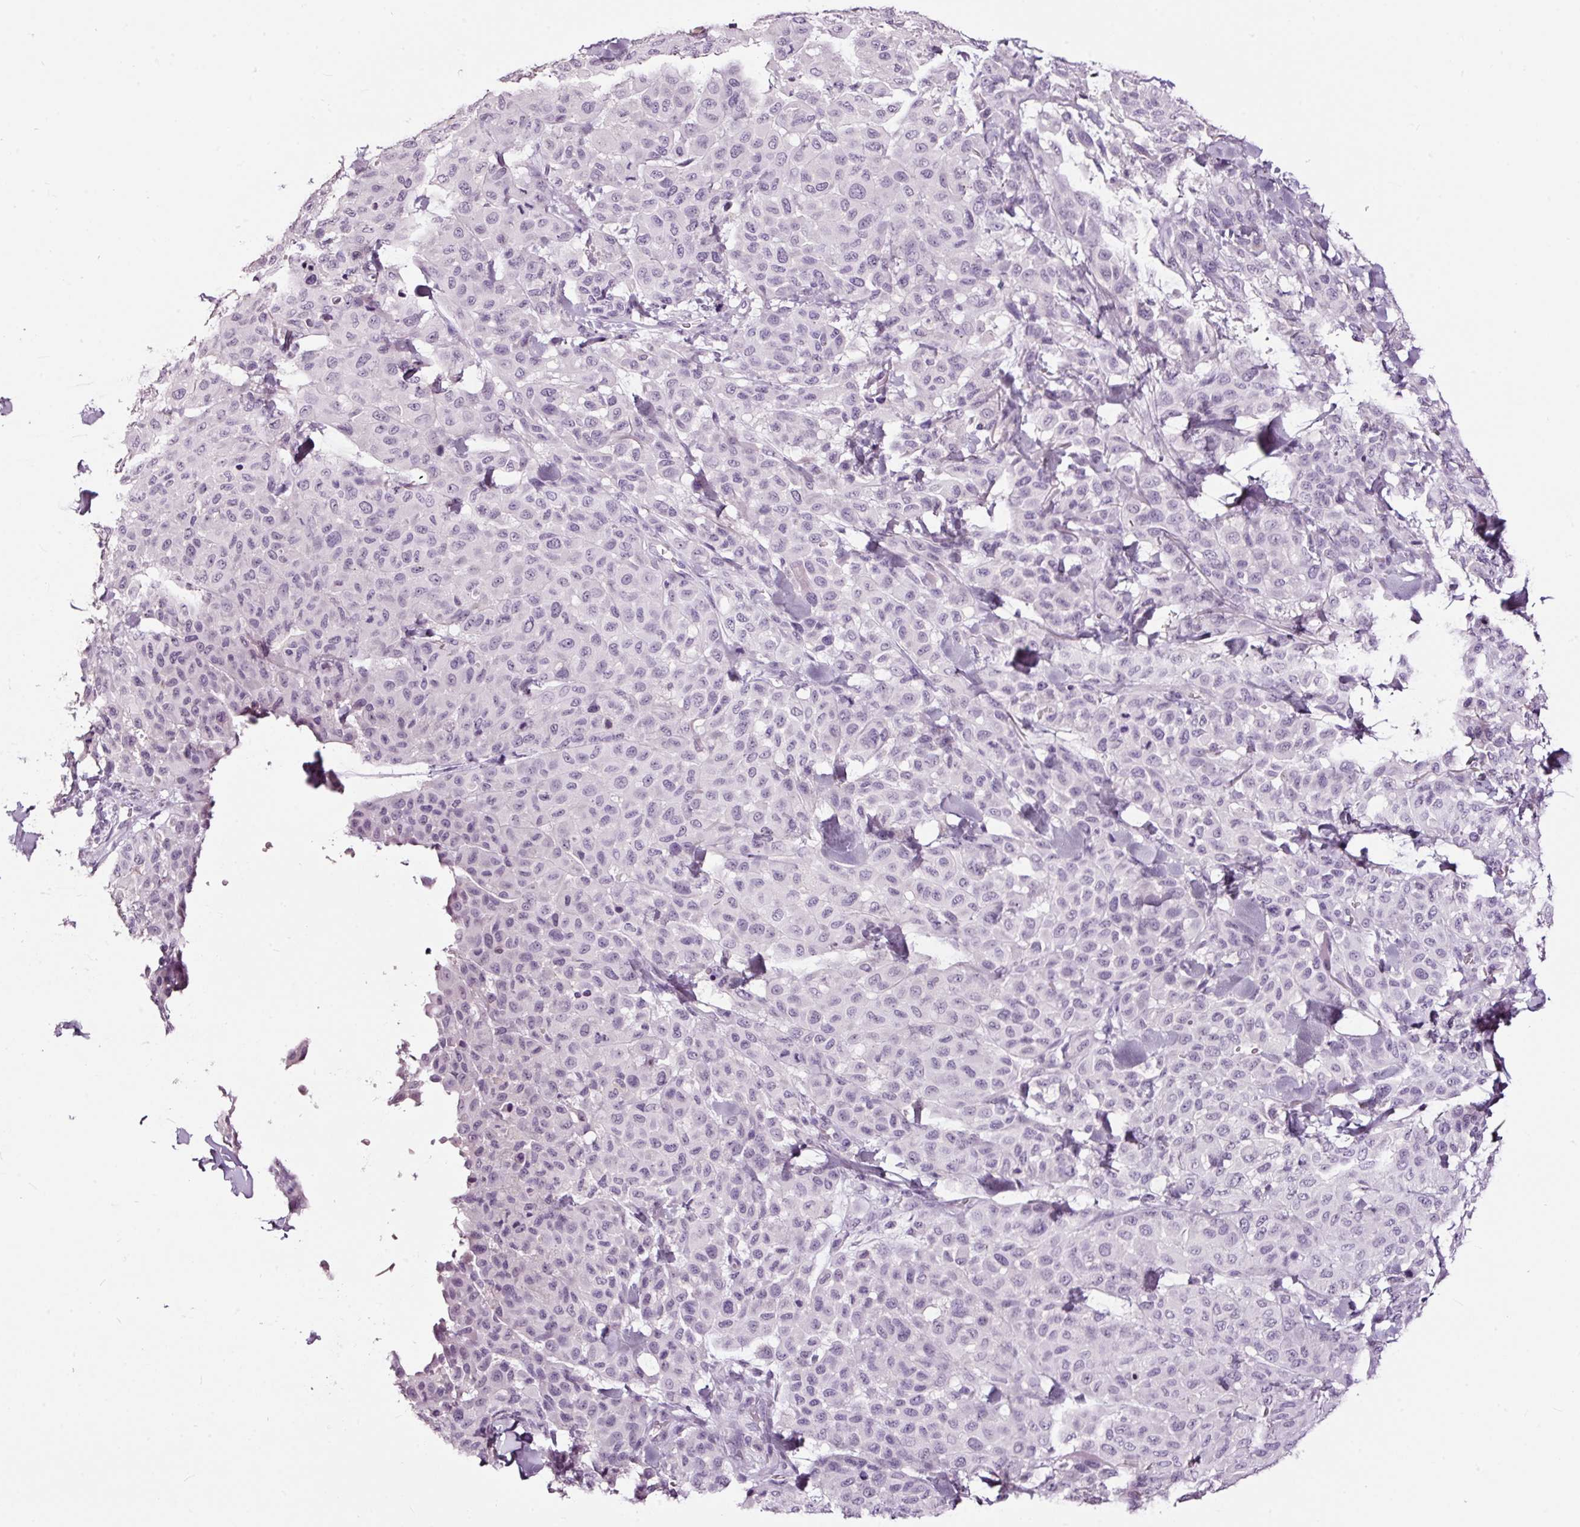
{"staining": {"intensity": "negative", "quantity": "none", "location": "none"}, "tissue": "melanoma", "cell_type": "Tumor cells", "image_type": "cancer", "snomed": [{"axis": "morphology", "description": "Malignant melanoma, Metastatic site"}, {"axis": "topography", "description": "Skin"}], "caption": "The micrograph reveals no significant positivity in tumor cells of melanoma. (Immunohistochemistry, brightfield microscopy, high magnification).", "gene": "LAMP3", "patient": {"sex": "female", "age": 81}}